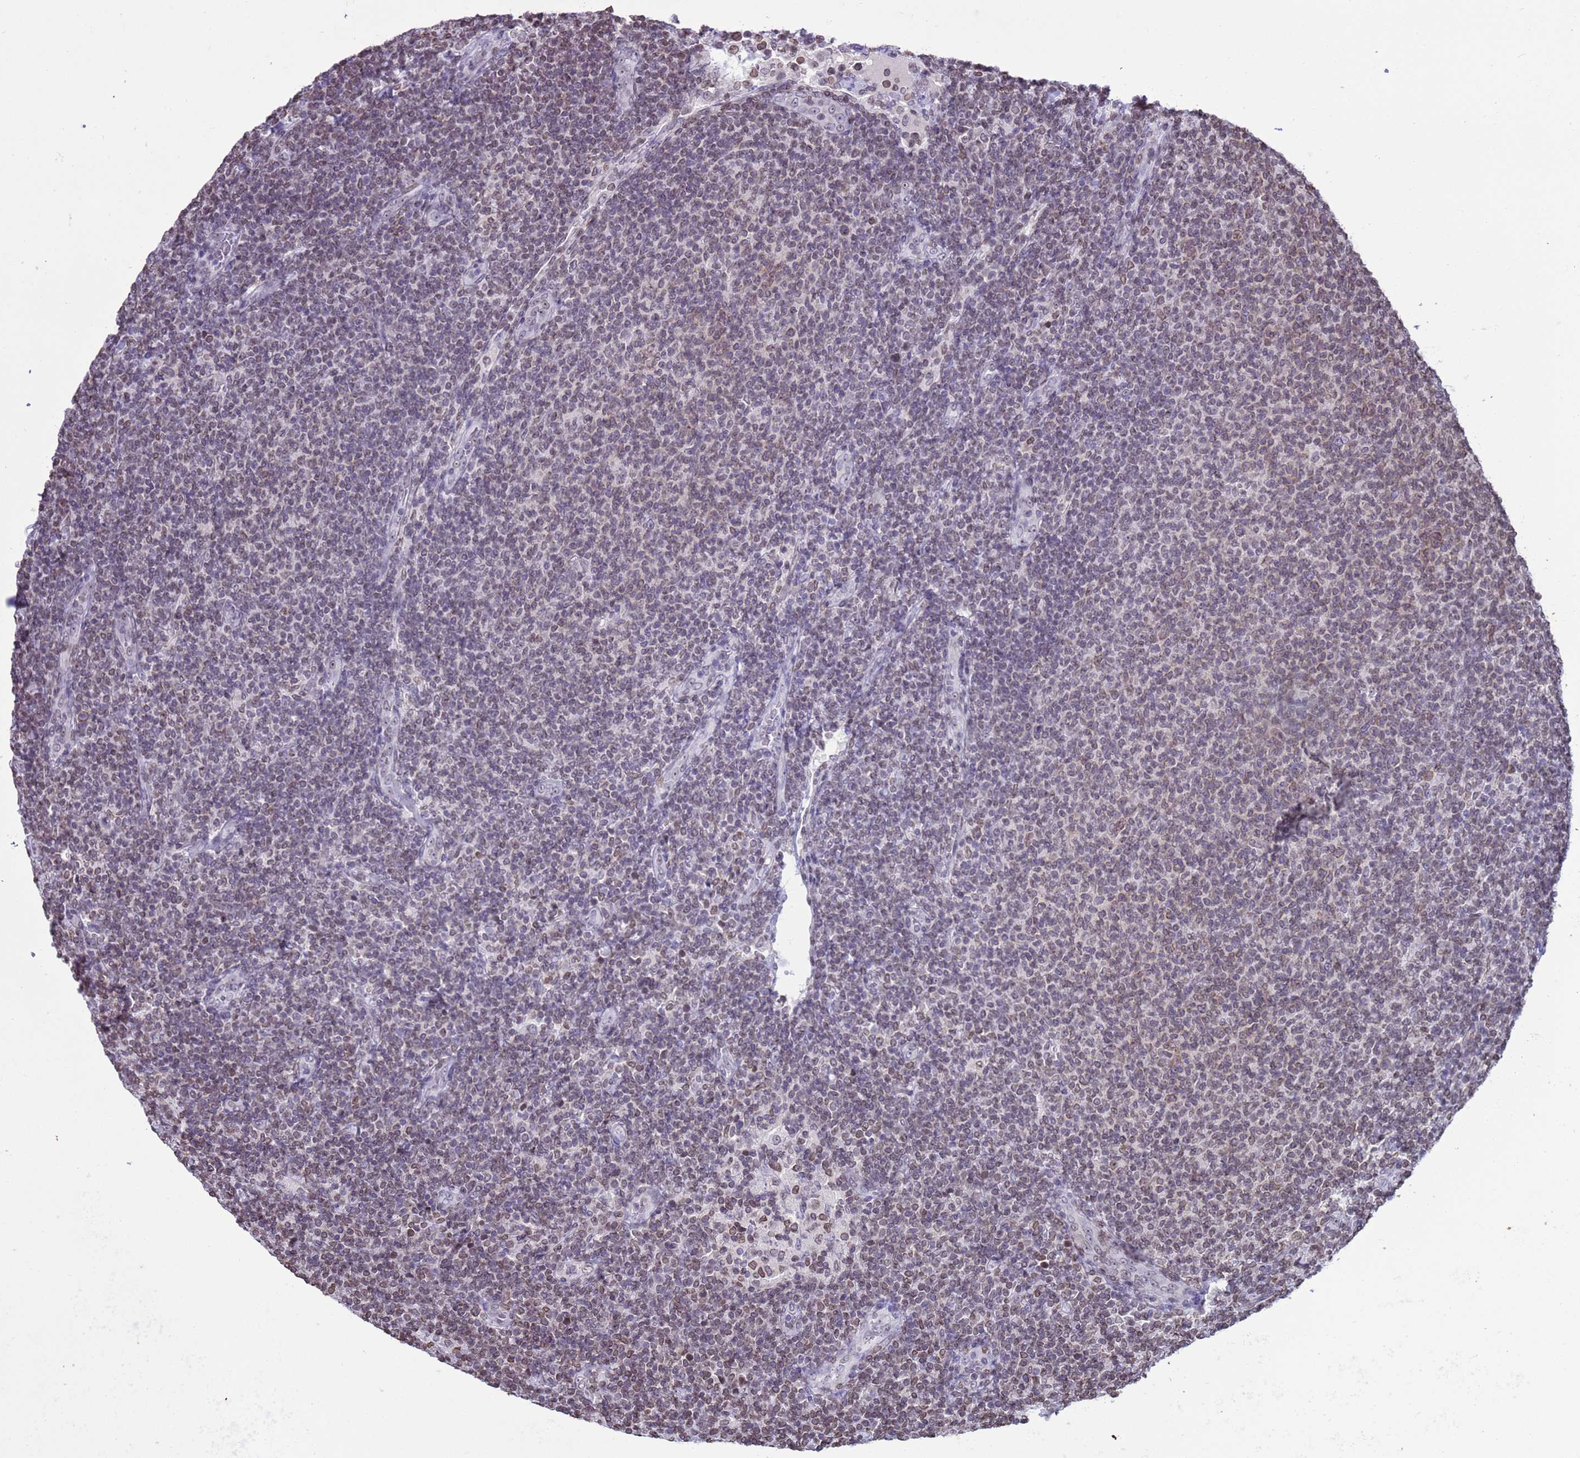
{"staining": {"intensity": "weak", "quantity": "<25%", "location": "cytoplasmic/membranous,nuclear"}, "tissue": "lymphoma", "cell_type": "Tumor cells", "image_type": "cancer", "snomed": [{"axis": "morphology", "description": "Malignant lymphoma, non-Hodgkin's type, Low grade"}, {"axis": "topography", "description": "Lymph node"}], "caption": "A histopathology image of malignant lymphoma, non-Hodgkin's type (low-grade) stained for a protein shows no brown staining in tumor cells.", "gene": "DHX37", "patient": {"sex": "male", "age": 66}}